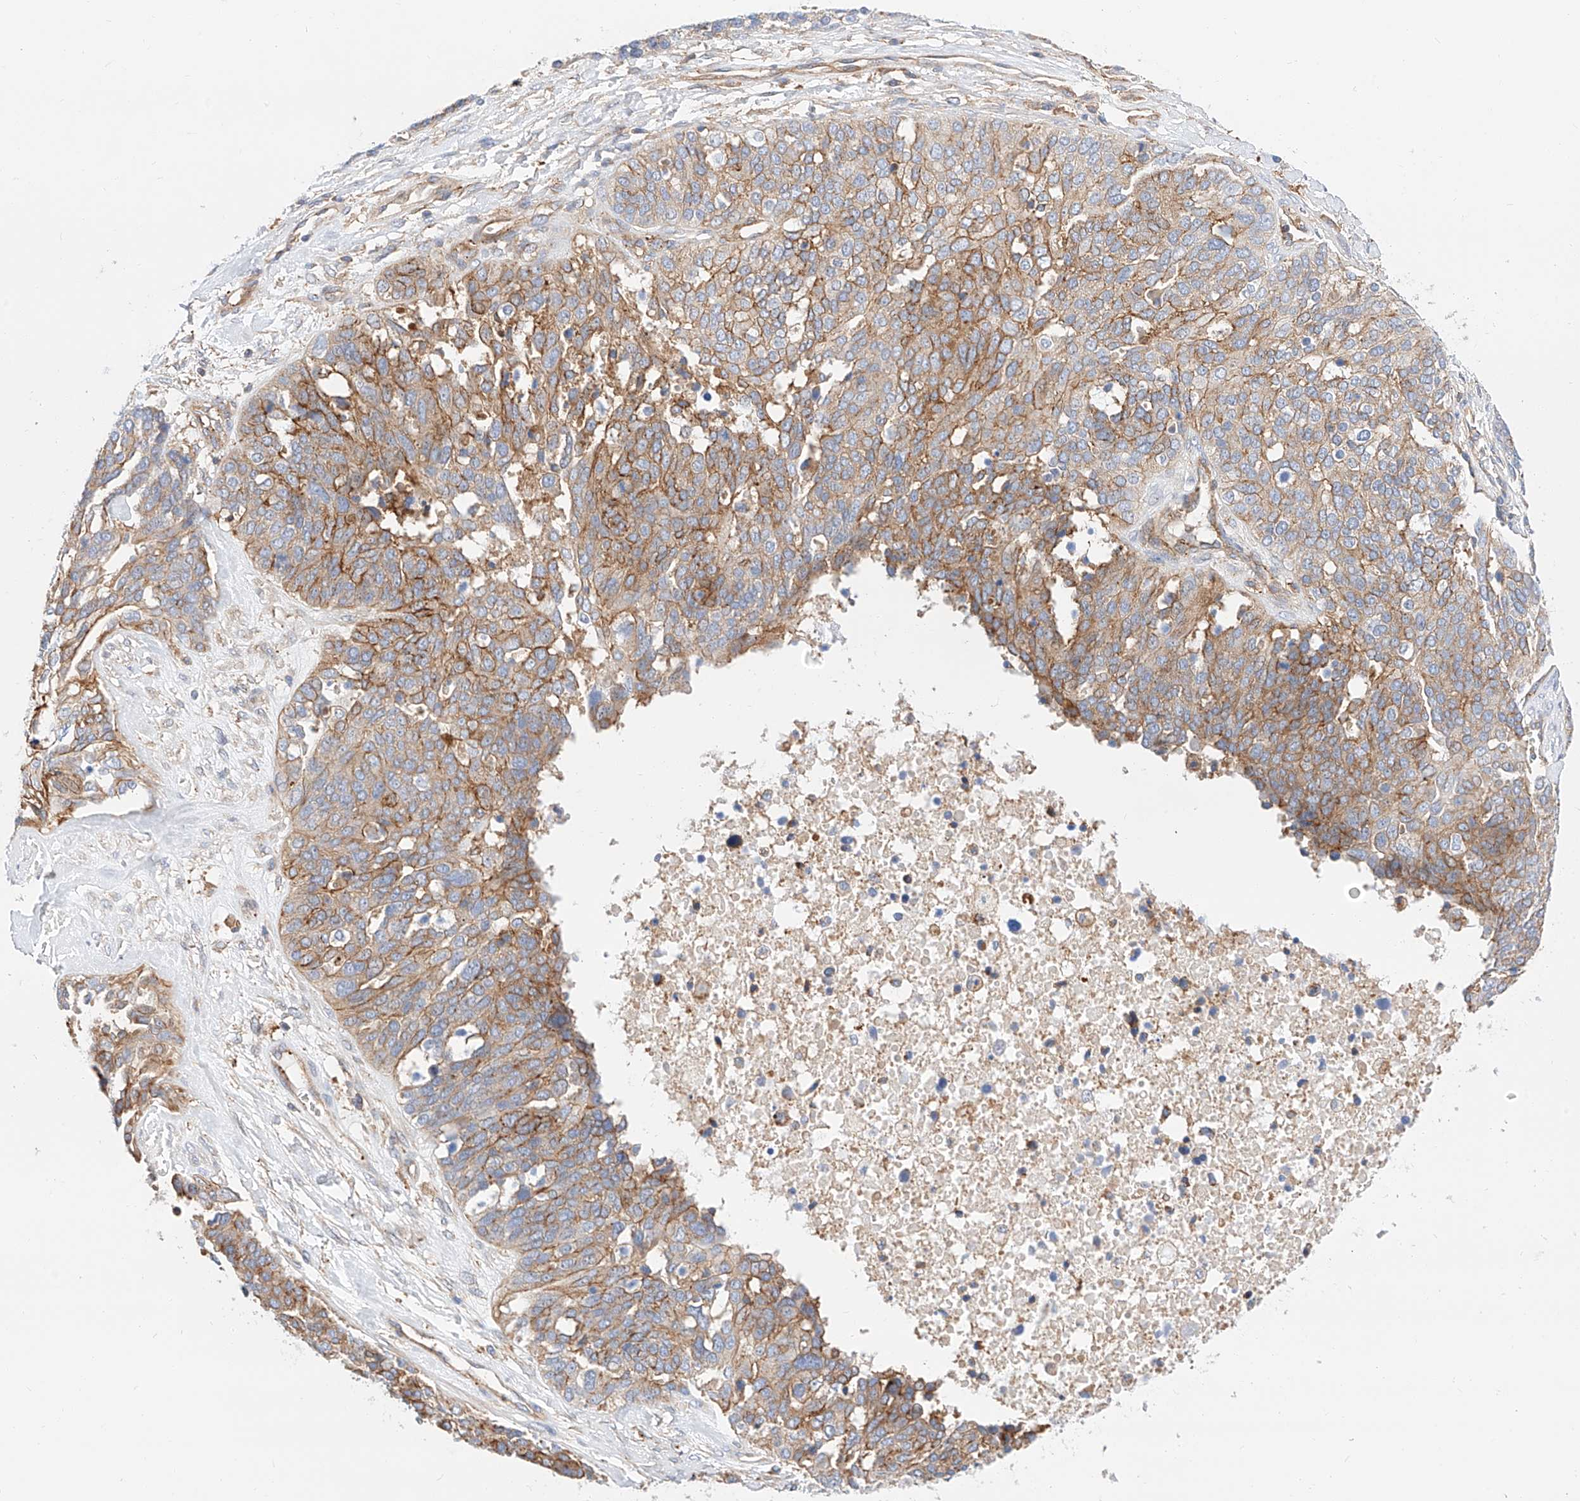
{"staining": {"intensity": "moderate", "quantity": ">75%", "location": "cytoplasmic/membranous"}, "tissue": "ovarian cancer", "cell_type": "Tumor cells", "image_type": "cancer", "snomed": [{"axis": "morphology", "description": "Cystadenocarcinoma, serous, NOS"}, {"axis": "topography", "description": "Ovary"}], "caption": "Ovarian serous cystadenocarcinoma stained with a brown dye reveals moderate cytoplasmic/membranous positive positivity in approximately >75% of tumor cells.", "gene": "HAUS4", "patient": {"sex": "female", "age": 44}}